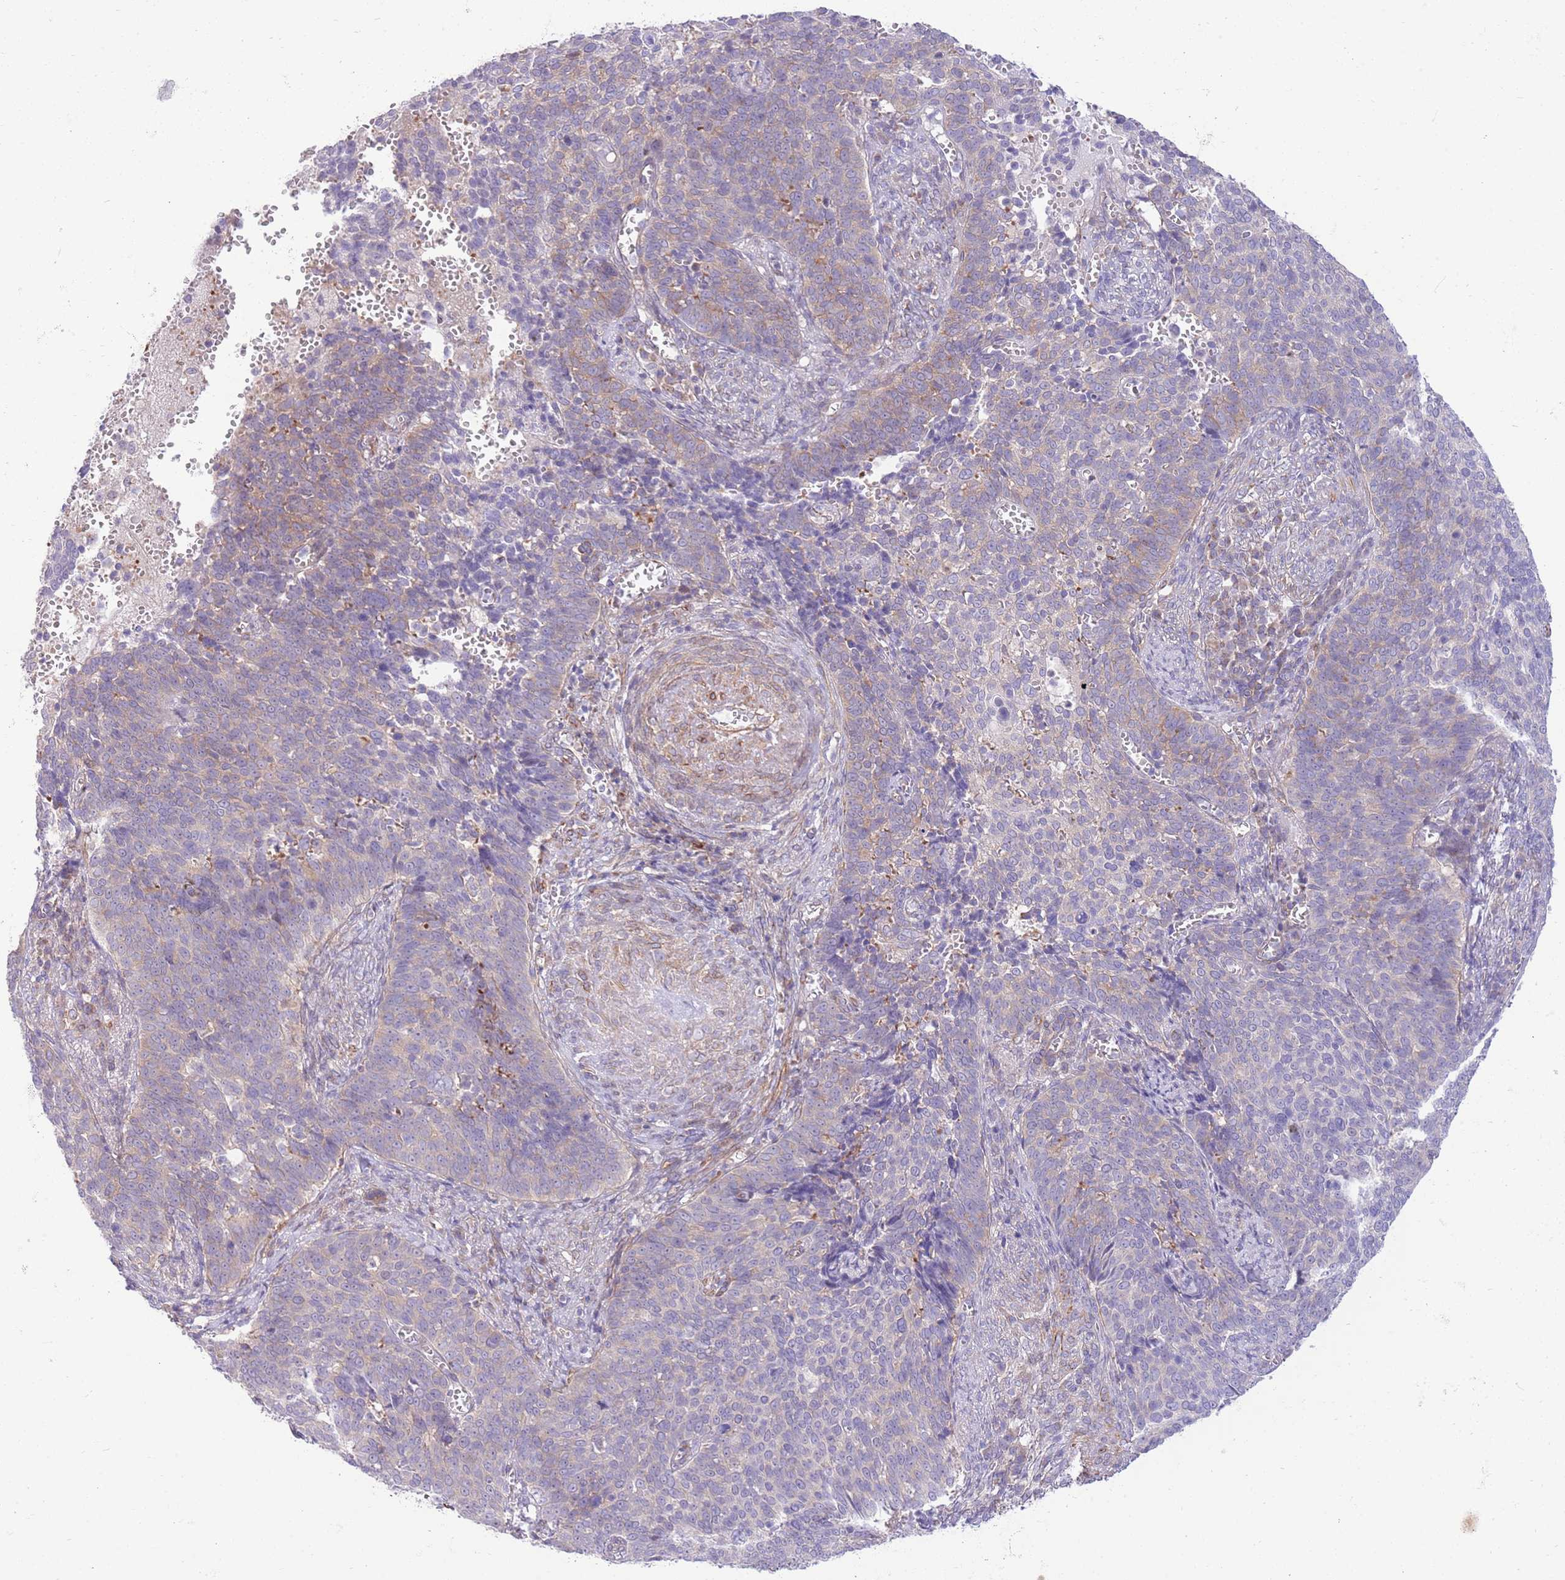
{"staining": {"intensity": "weak", "quantity": "25%-75%", "location": "cytoplasmic/membranous"}, "tissue": "cervical cancer", "cell_type": "Tumor cells", "image_type": "cancer", "snomed": [{"axis": "morphology", "description": "Normal tissue, NOS"}, {"axis": "morphology", "description": "Squamous cell carcinoma, NOS"}, {"axis": "topography", "description": "Cervix"}], "caption": "A low amount of weak cytoplasmic/membranous staining is seen in approximately 25%-75% of tumor cells in squamous cell carcinoma (cervical) tissue.", "gene": "ZC4H2", "patient": {"sex": "female", "age": 39}}